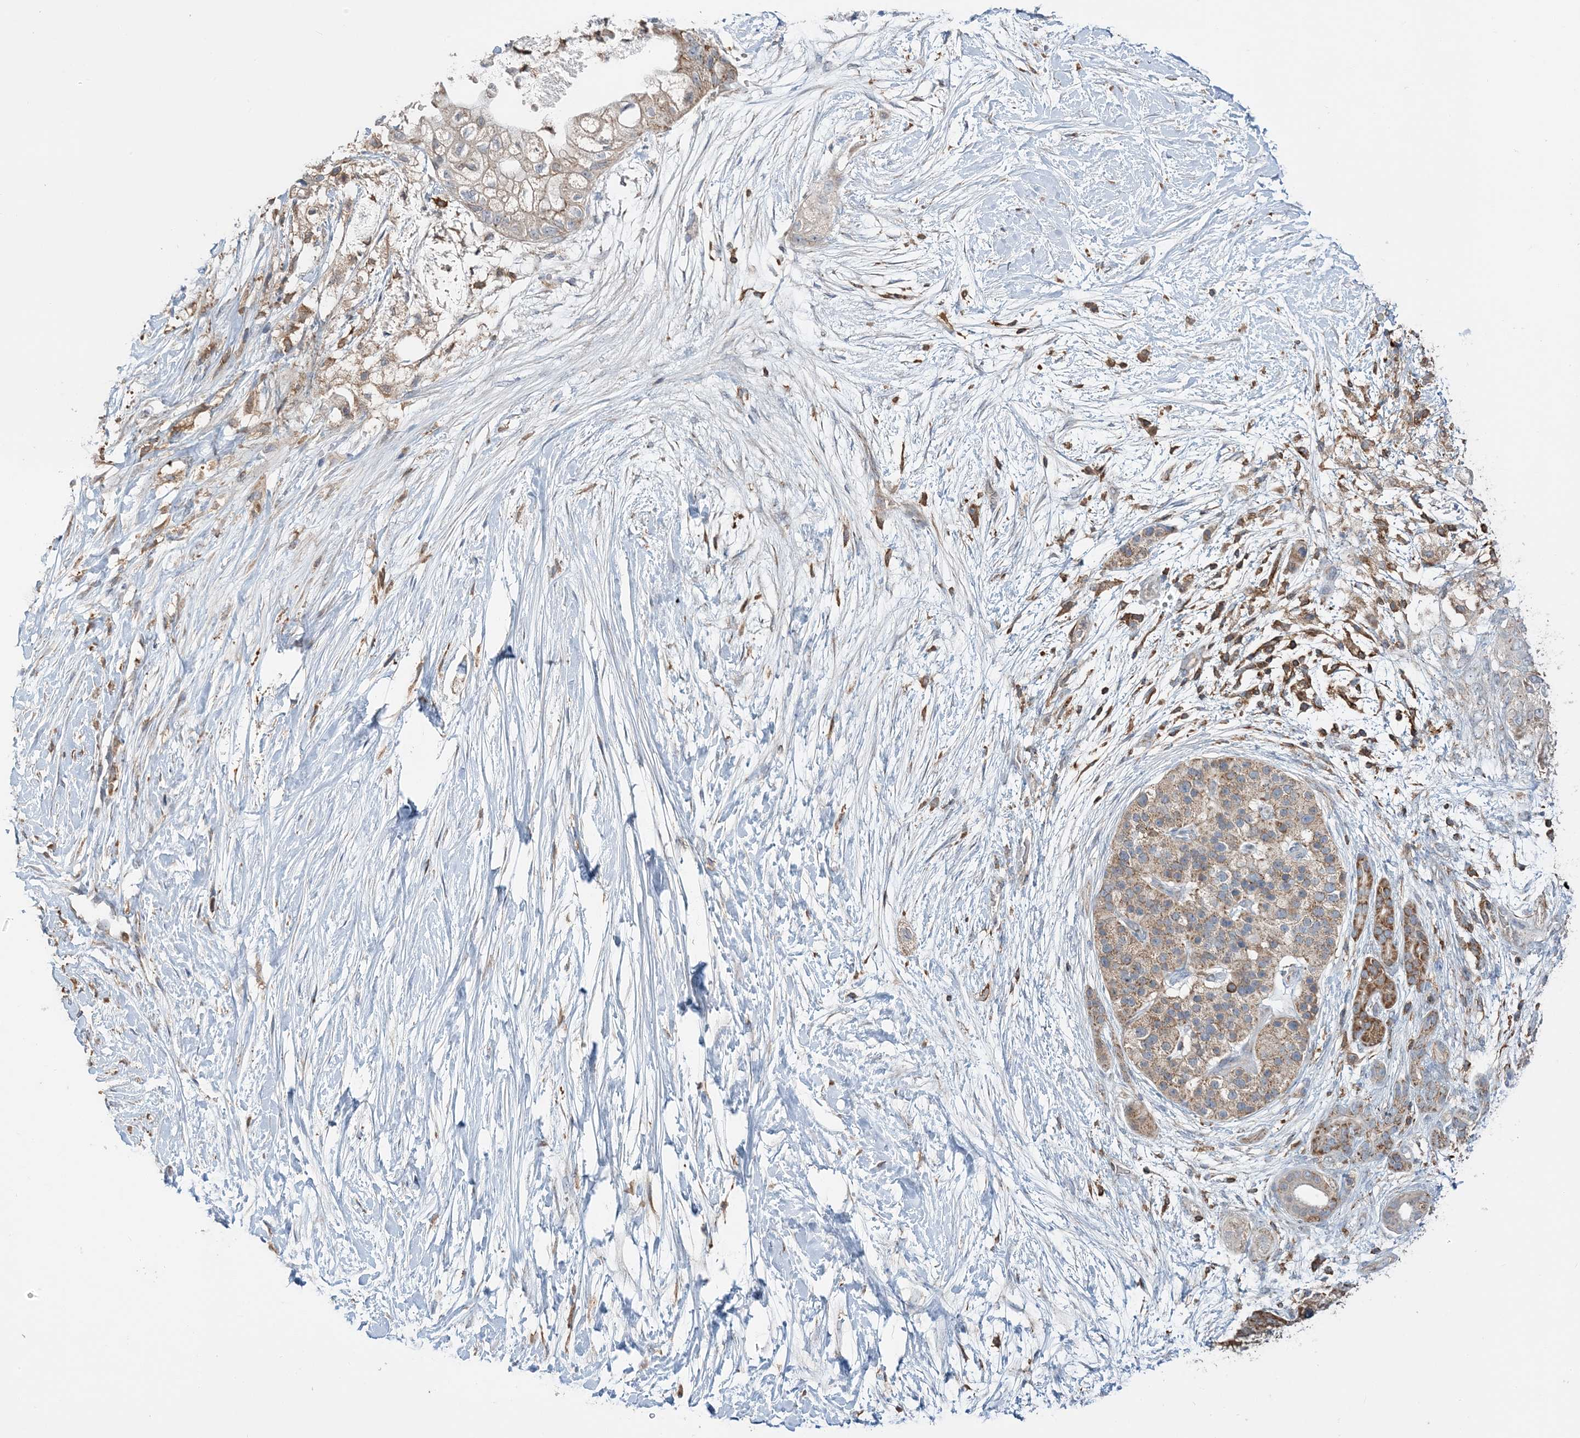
{"staining": {"intensity": "moderate", "quantity": "25%-75%", "location": "cytoplasmic/membranous"}, "tissue": "pancreatic cancer", "cell_type": "Tumor cells", "image_type": "cancer", "snomed": [{"axis": "morphology", "description": "Adenocarcinoma, NOS"}, {"axis": "topography", "description": "Pancreas"}], "caption": "Protein staining of pancreatic adenocarcinoma tissue demonstrates moderate cytoplasmic/membranous expression in about 25%-75% of tumor cells. The protein is shown in brown color, while the nuclei are stained blue.", "gene": "TMLHE", "patient": {"sex": "male", "age": 53}}